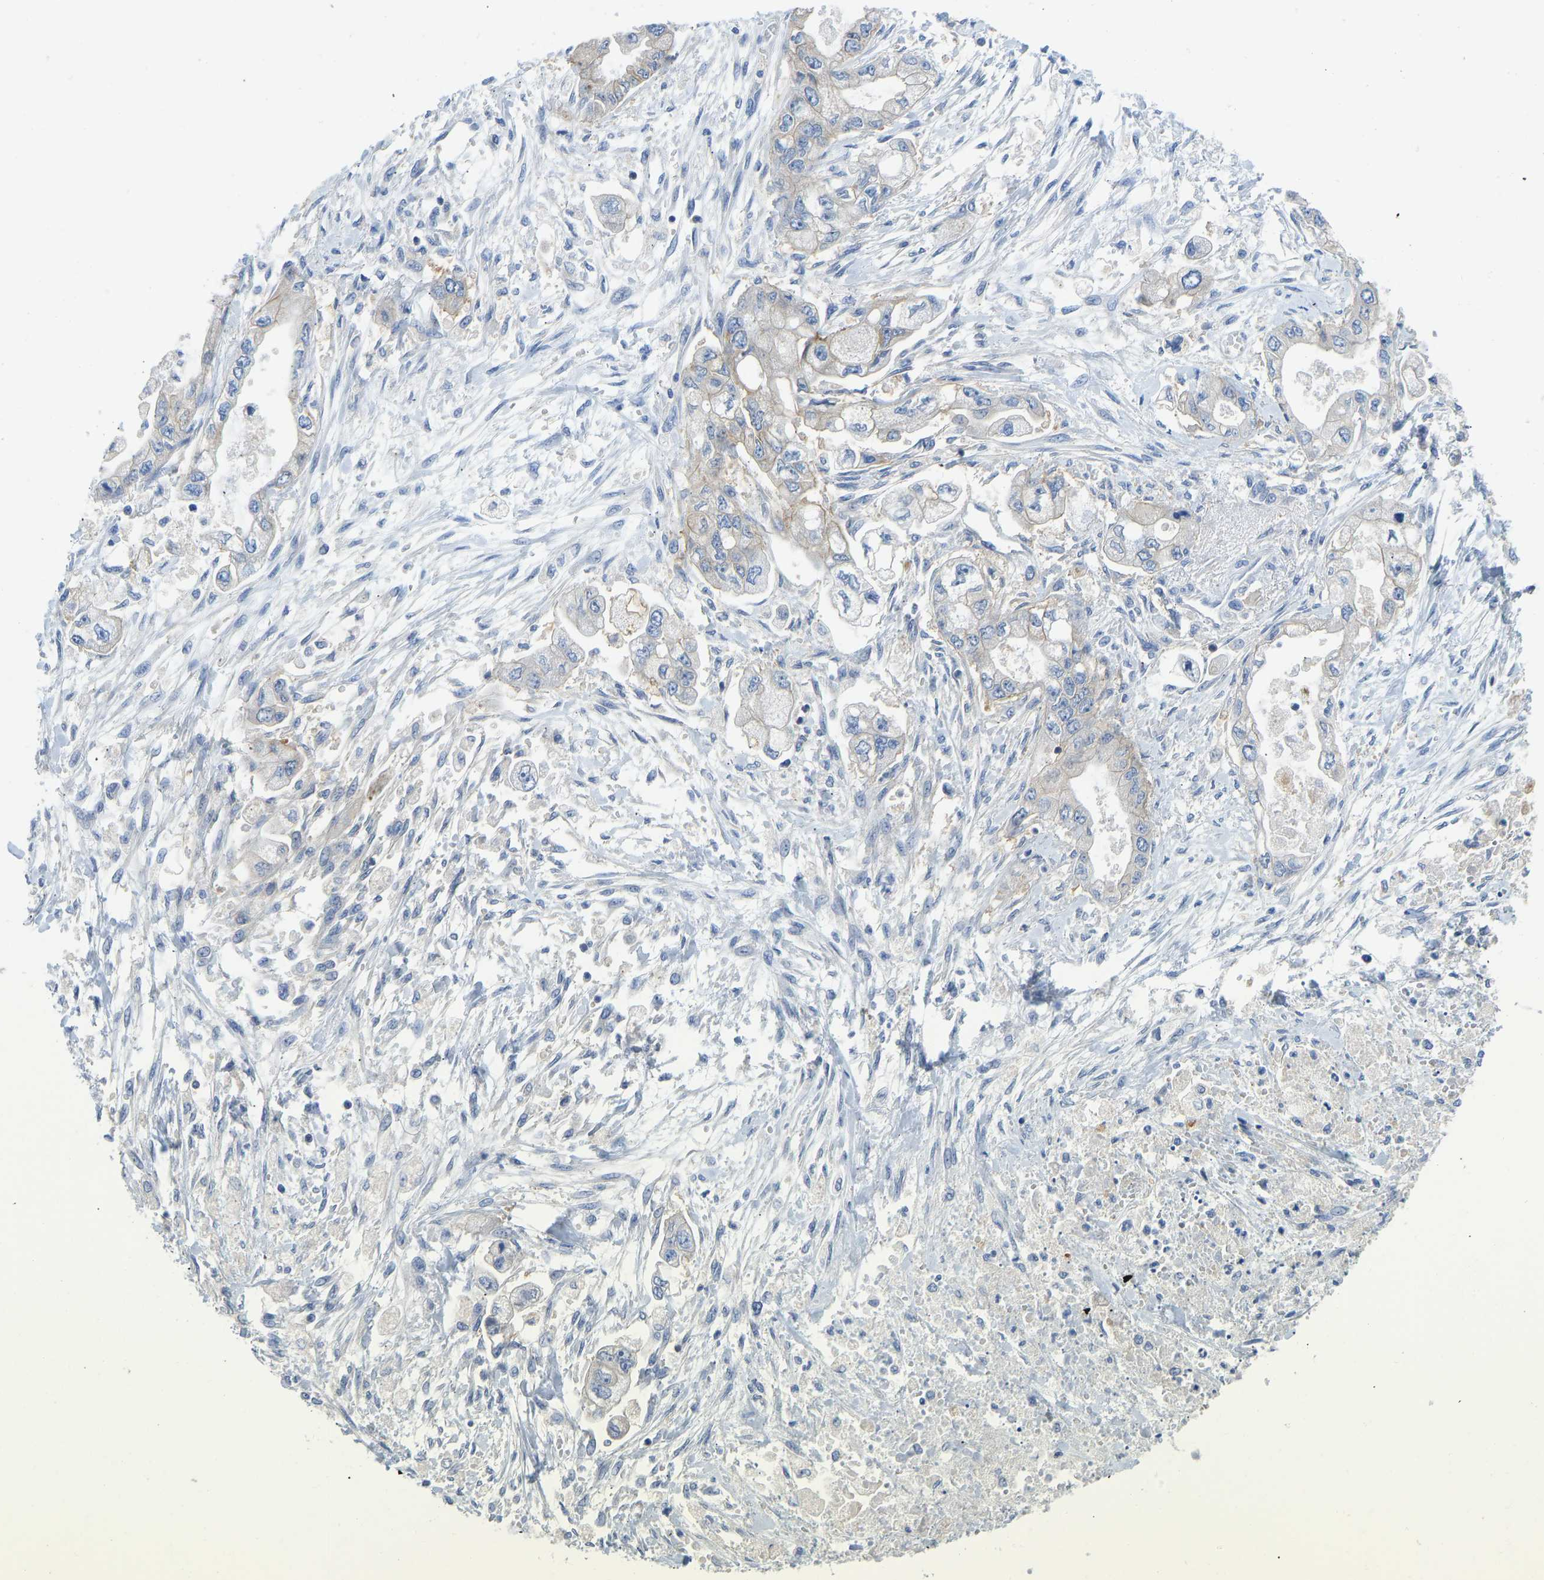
{"staining": {"intensity": "moderate", "quantity": "<25%", "location": "cytoplasmic/membranous"}, "tissue": "stomach cancer", "cell_type": "Tumor cells", "image_type": "cancer", "snomed": [{"axis": "morphology", "description": "Normal tissue, NOS"}, {"axis": "morphology", "description": "Adenocarcinoma, NOS"}, {"axis": "topography", "description": "Stomach"}], "caption": "A micrograph showing moderate cytoplasmic/membranous expression in approximately <25% of tumor cells in adenocarcinoma (stomach), as visualized by brown immunohistochemical staining.", "gene": "NDRG3", "patient": {"sex": "male", "age": 62}}